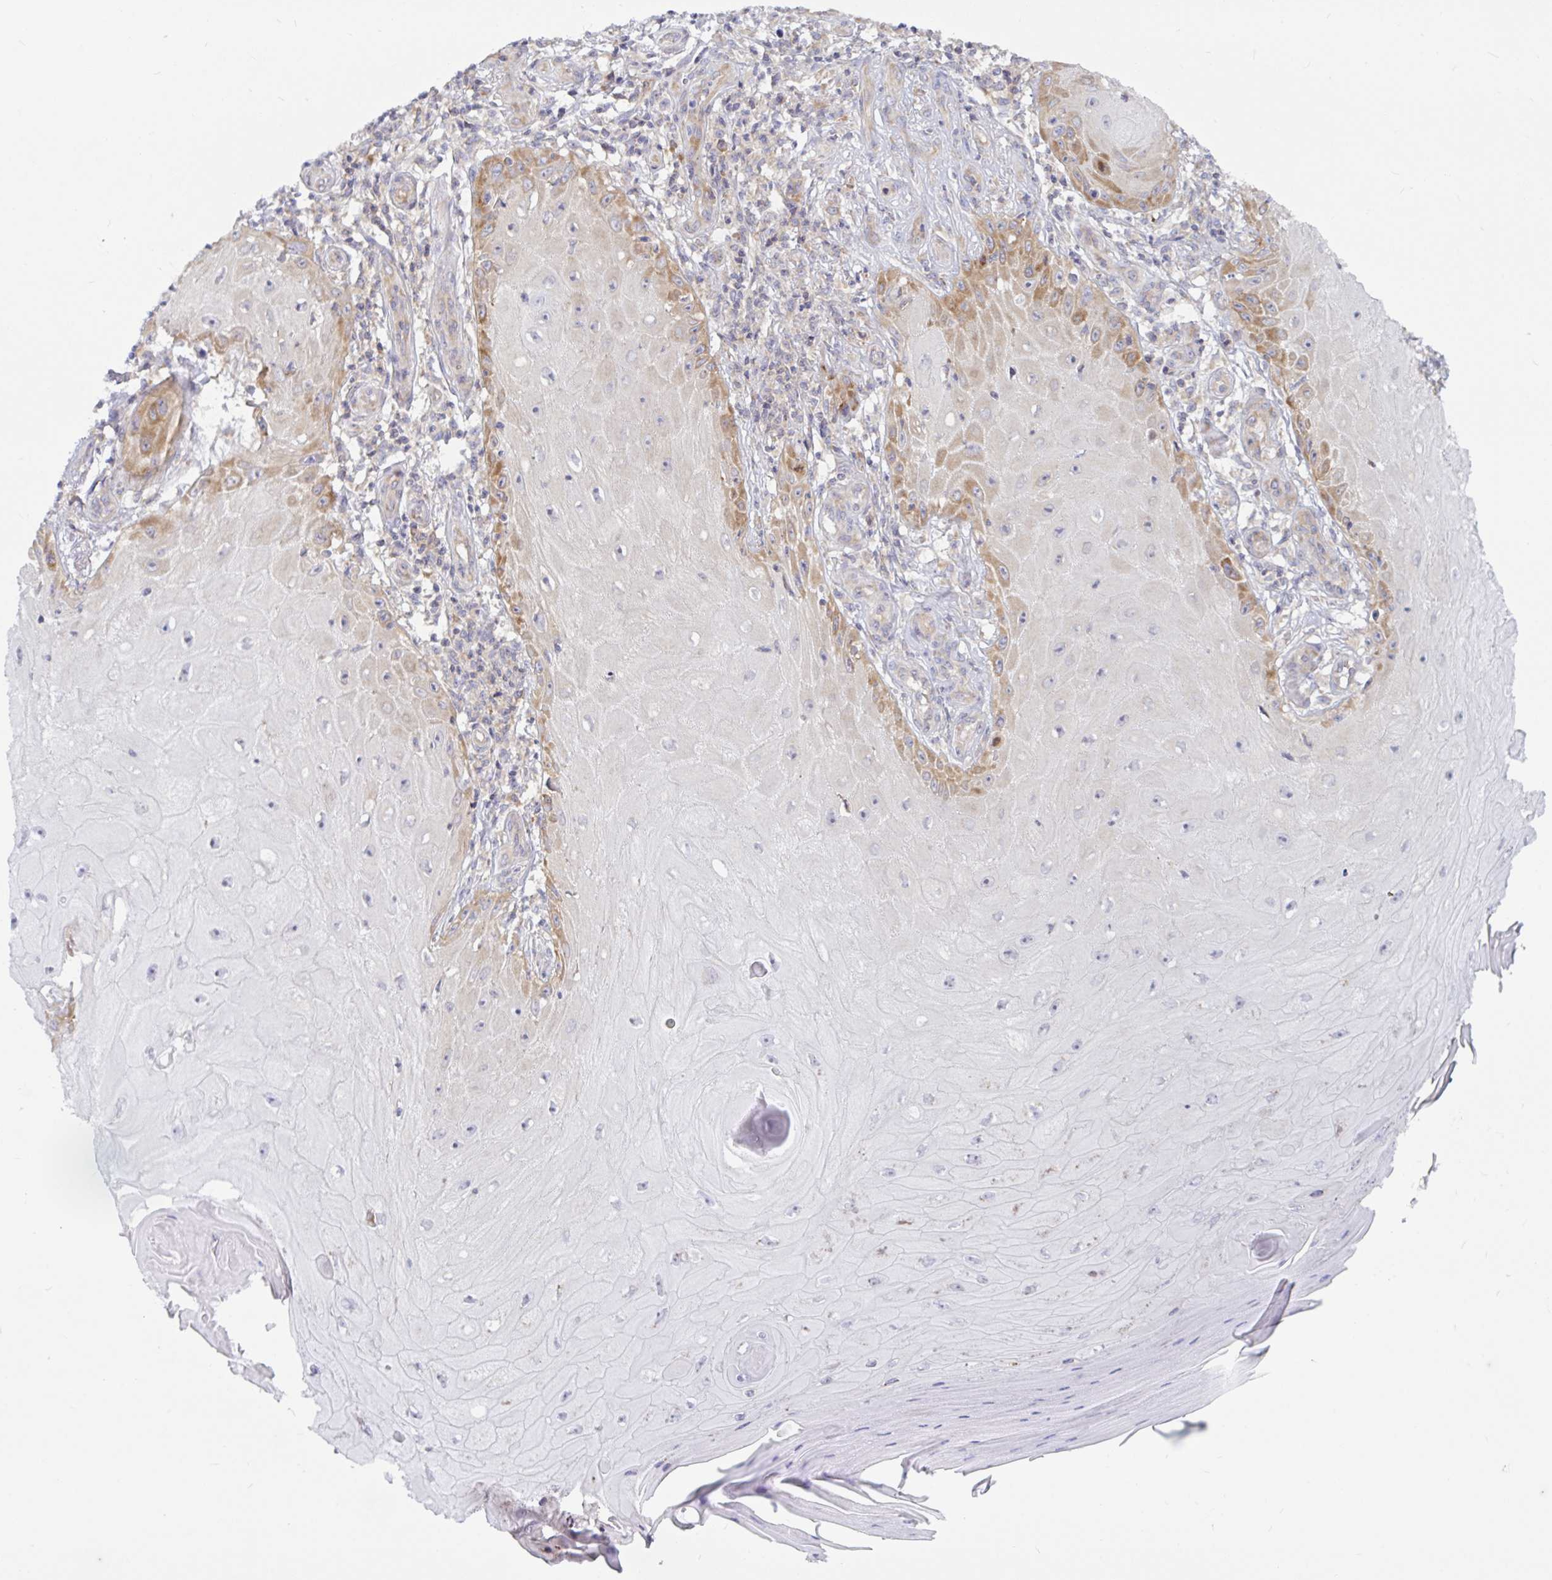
{"staining": {"intensity": "moderate", "quantity": "25%-75%", "location": "cytoplasmic/membranous"}, "tissue": "skin cancer", "cell_type": "Tumor cells", "image_type": "cancer", "snomed": [{"axis": "morphology", "description": "Squamous cell carcinoma, NOS"}, {"axis": "topography", "description": "Skin"}], "caption": "Skin cancer (squamous cell carcinoma) stained with DAB IHC demonstrates medium levels of moderate cytoplasmic/membranous positivity in approximately 25%-75% of tumor cells. (Stains: DAB (3,3'-diaminobenzidine) in brown, nuclei in blue, Microscopy: brightfield microscopy at high magnification).", "gene": "LARP1", "patient": {"sex": "female", "age": 77}}